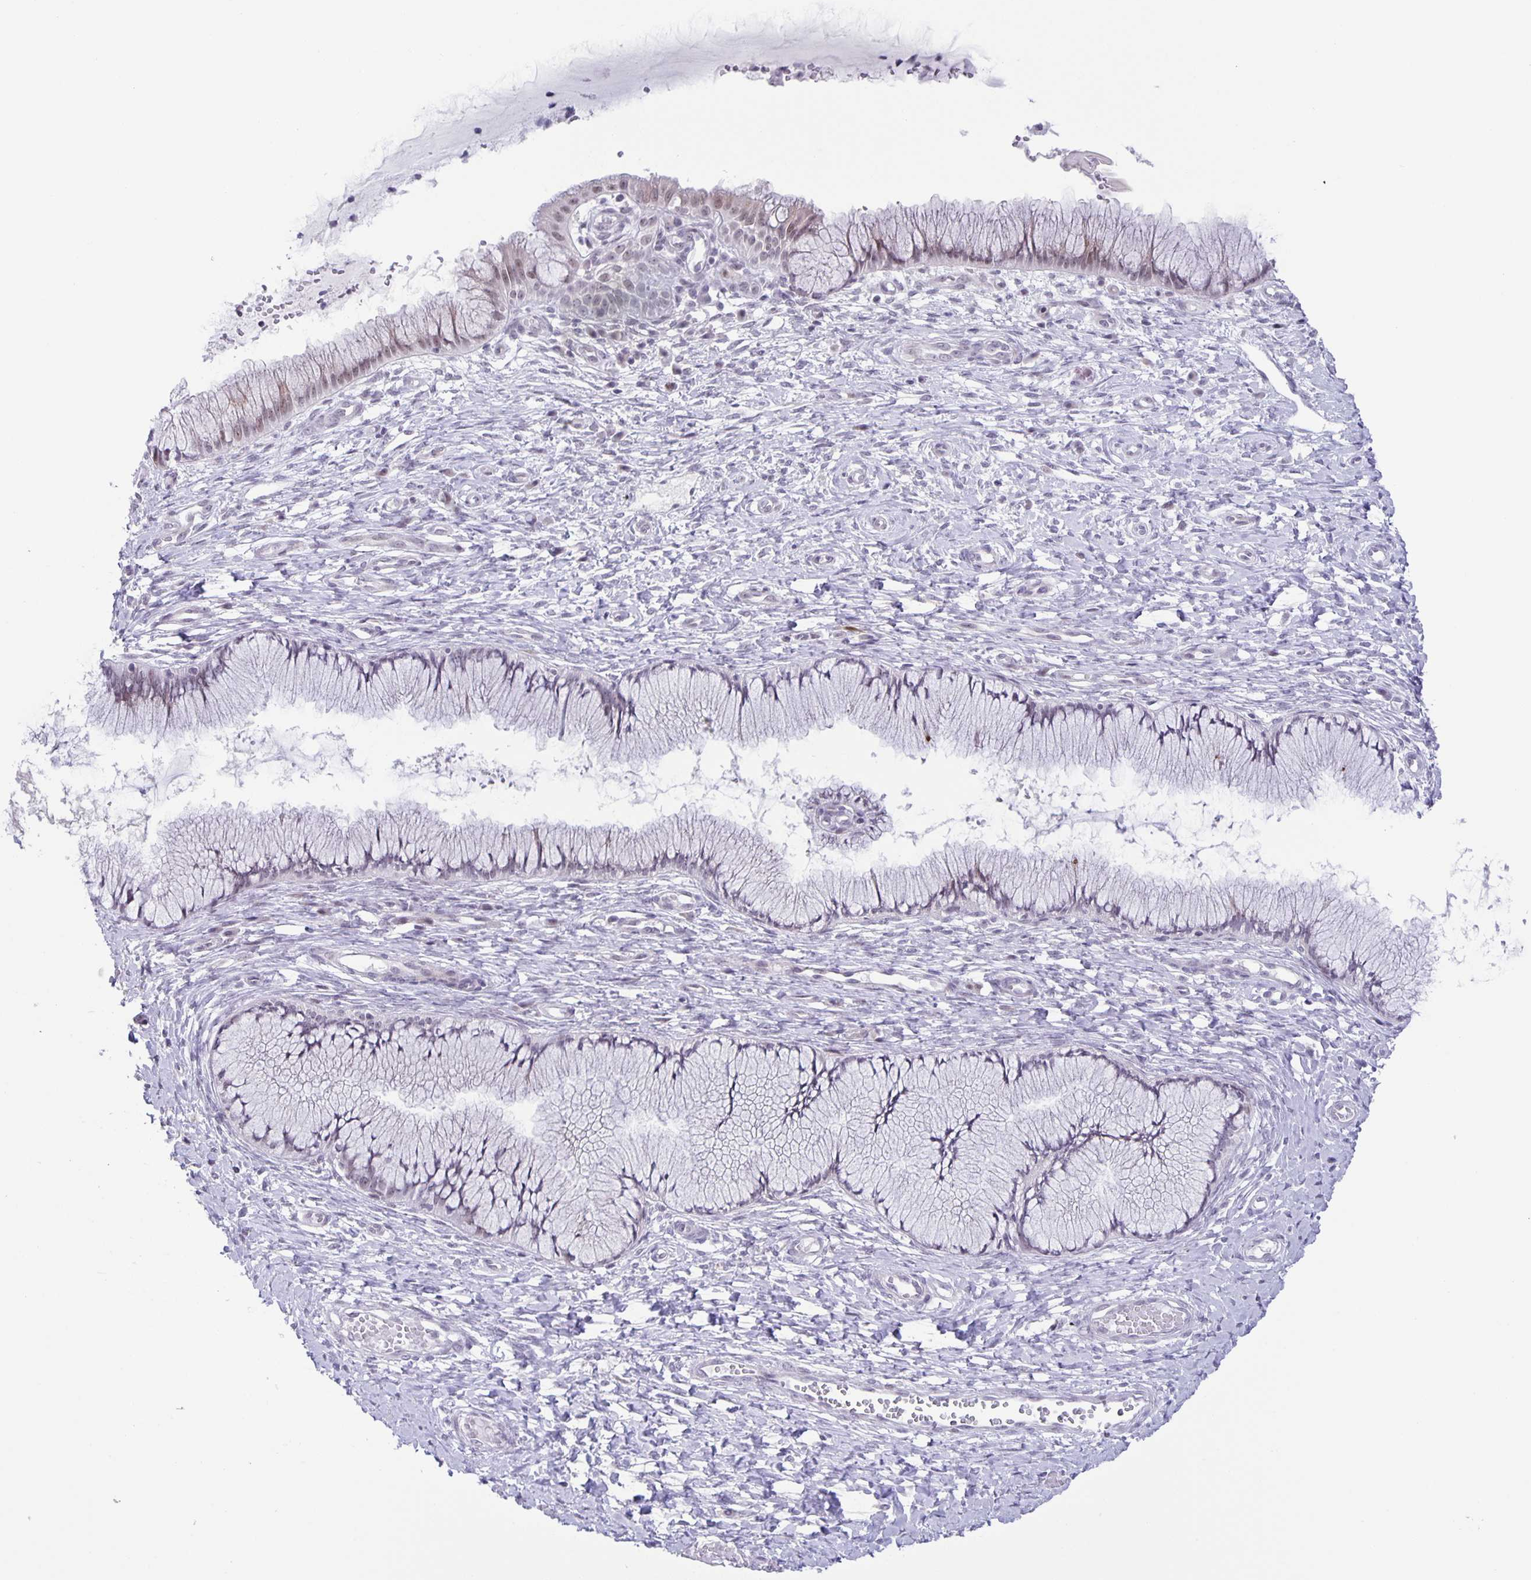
{"staining": {"intensity": "moderate", "quantity": "25%-75%", "location": "cytoplasmic/membranous,nuclear"}, "tissue": "cervix", "cell_type": "Glandular cells", "image_type": "normal", "snomed": [{"axis": "morphology", "description": "Normal tissue, NOS"}, {"axis": "topography", "description": "Cervix"}], "caption": "Immunohistochemistry (IHC) of benign cervix demonstrates medium levels of moderate cytoplasmic/membranous,nuclear positivity in approximately 25%-75% of glandular cells.", "gene": "PHRF1", "patient": {"sex": "female", "age": 37}}